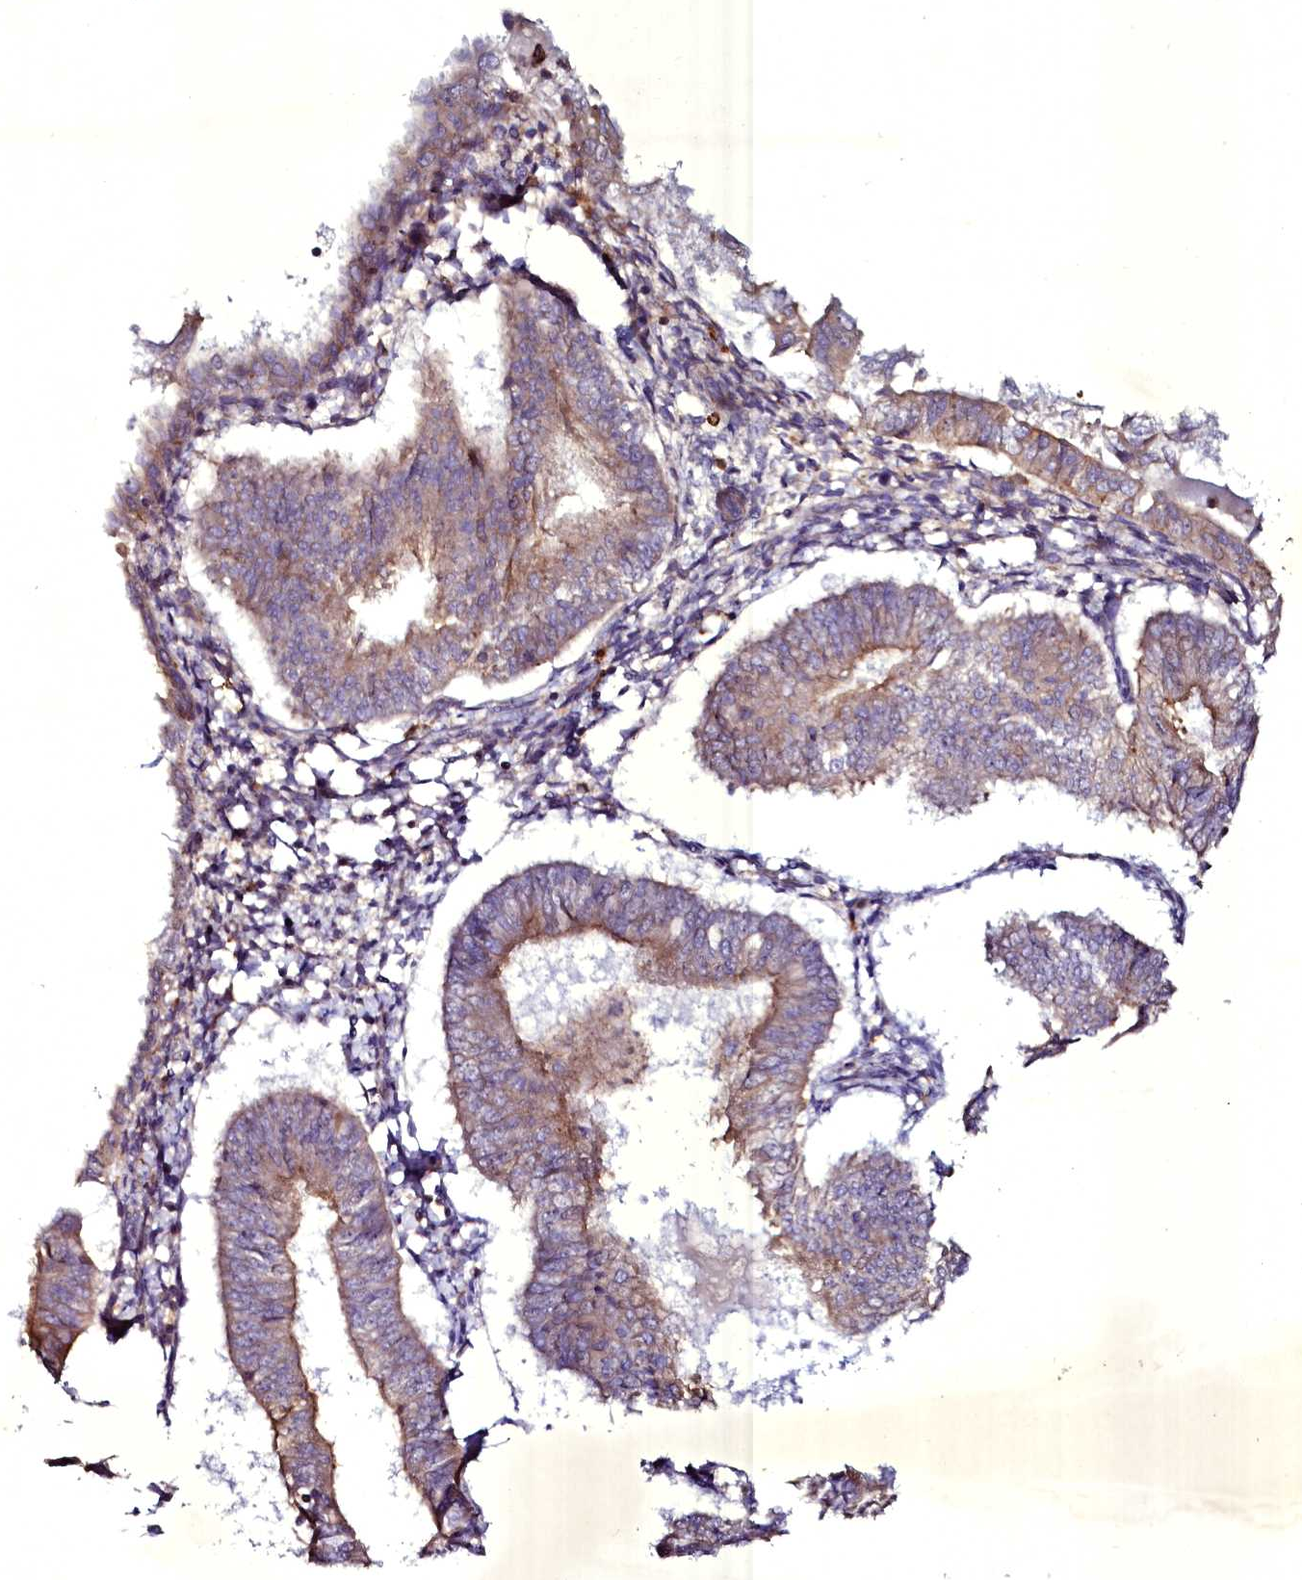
{"staining": {"intensity": "weak", "quantity": ">75%", "location": "cytoplasmic/membranous"}, "tissue": "endometrial cancer", "cell_type": "Tumor cells", "image_type": "cancer", "snomed": [{"axis": "morphology", "description": "Adenocarcinoma, NOS"}, {"axis": "topography", "description": "Endometrium"}], "caption": "This is a histology image of IHC staining of endometrial cancer (adenocarcinoma), which shows weak positivity in the cytoplasmic/membranous of tumor cells.", "gene": "SELENOT", "patient": {"sex": "female", "age": 58}}